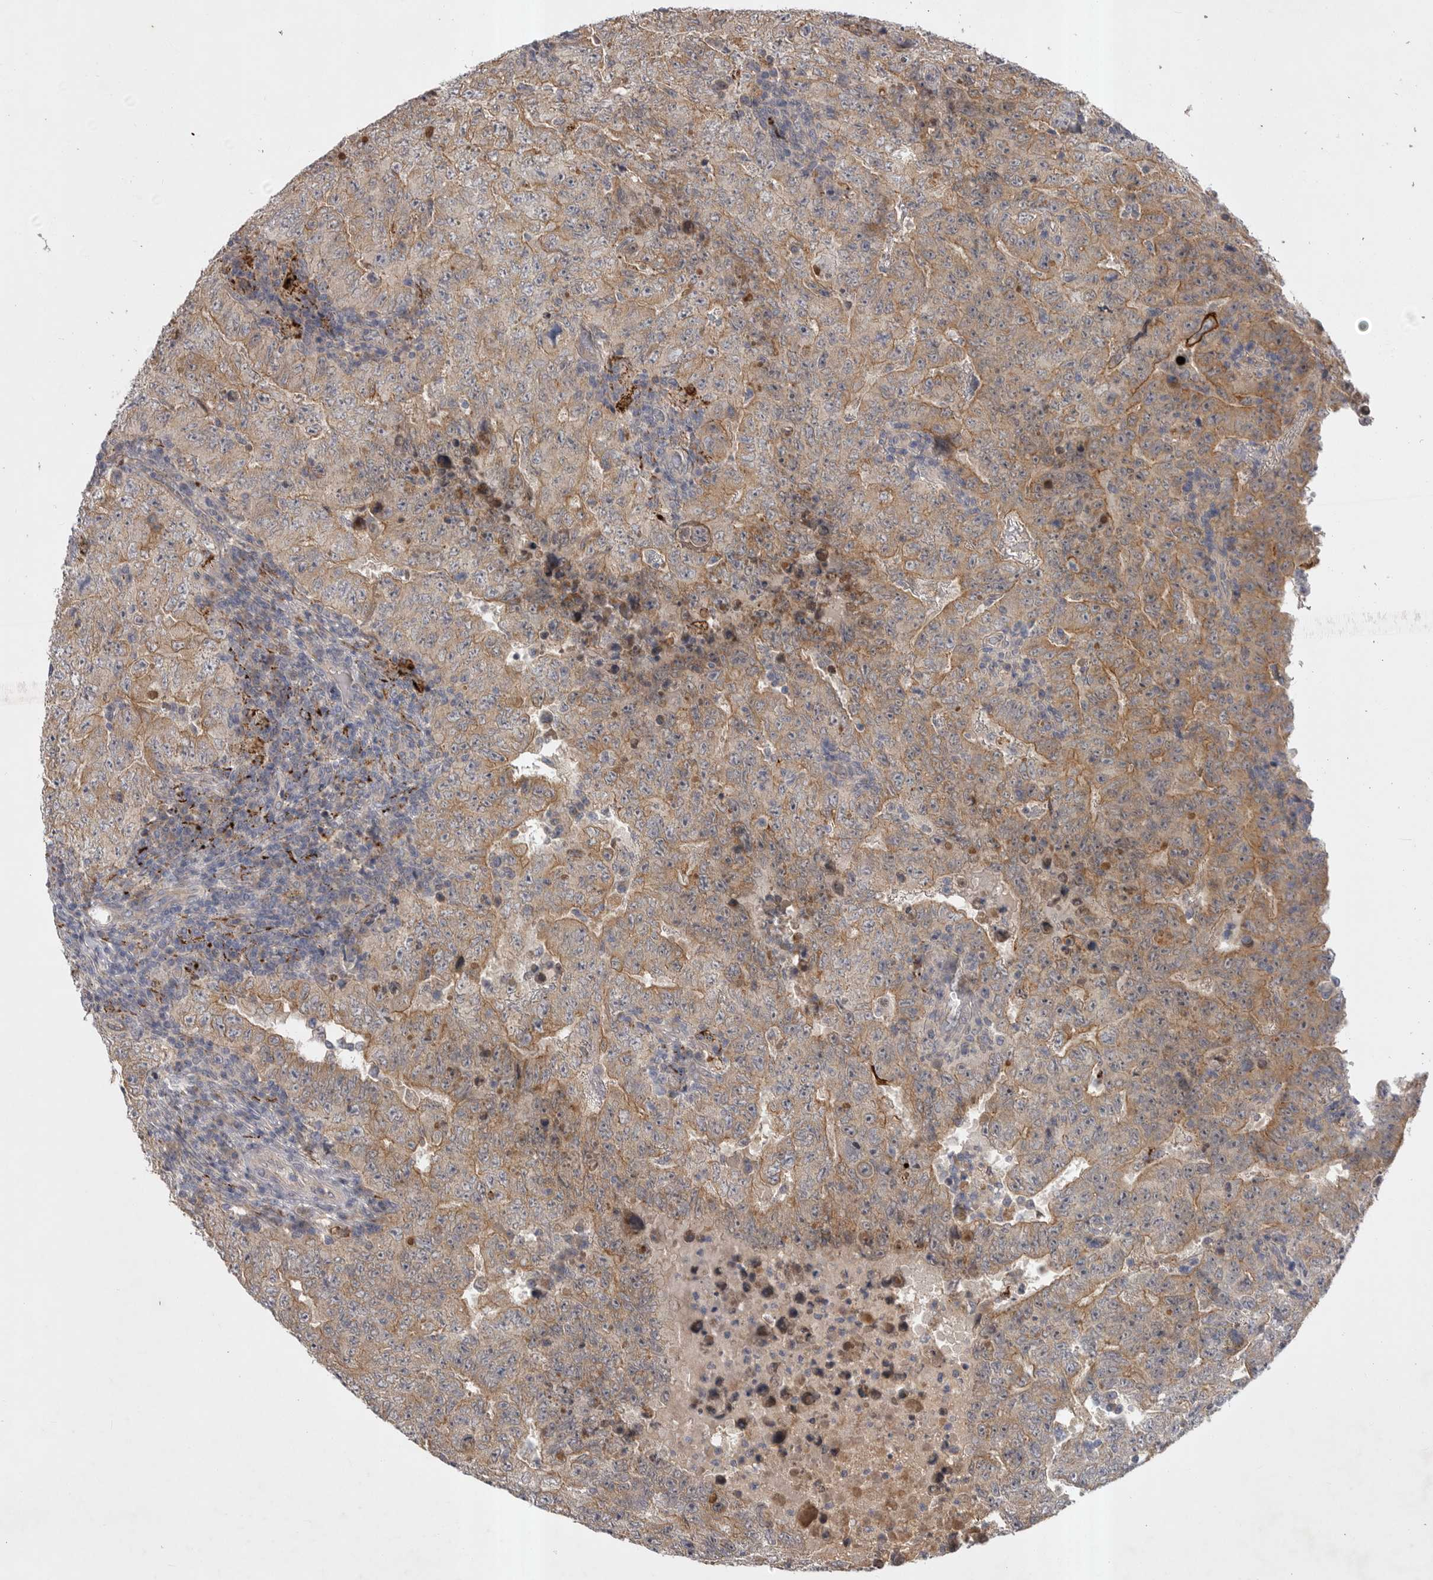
{"staining": {"intensity": "moderate", "quantity": "25%-75%", "location": "cytoplasmic/membranous"}, "tissue": "testis cancer", "cell_type": "Tumor cells", "image_type": "cancer", "snomed": [{"axis": "morphology", "description": "Carcinoma, Embryonal, NOS"}, {"axis": "topography", "description": "Testis"}], "caption": "There is medium levels of moderate cytoplasmic/membranous staining in tumor cells of testis cancer (embryonal carcinoma), as demonstrated by immunohistochemical staining (brown color).", "gene": "DHDDS", "patient": {"sex": "male", "age": 26}}